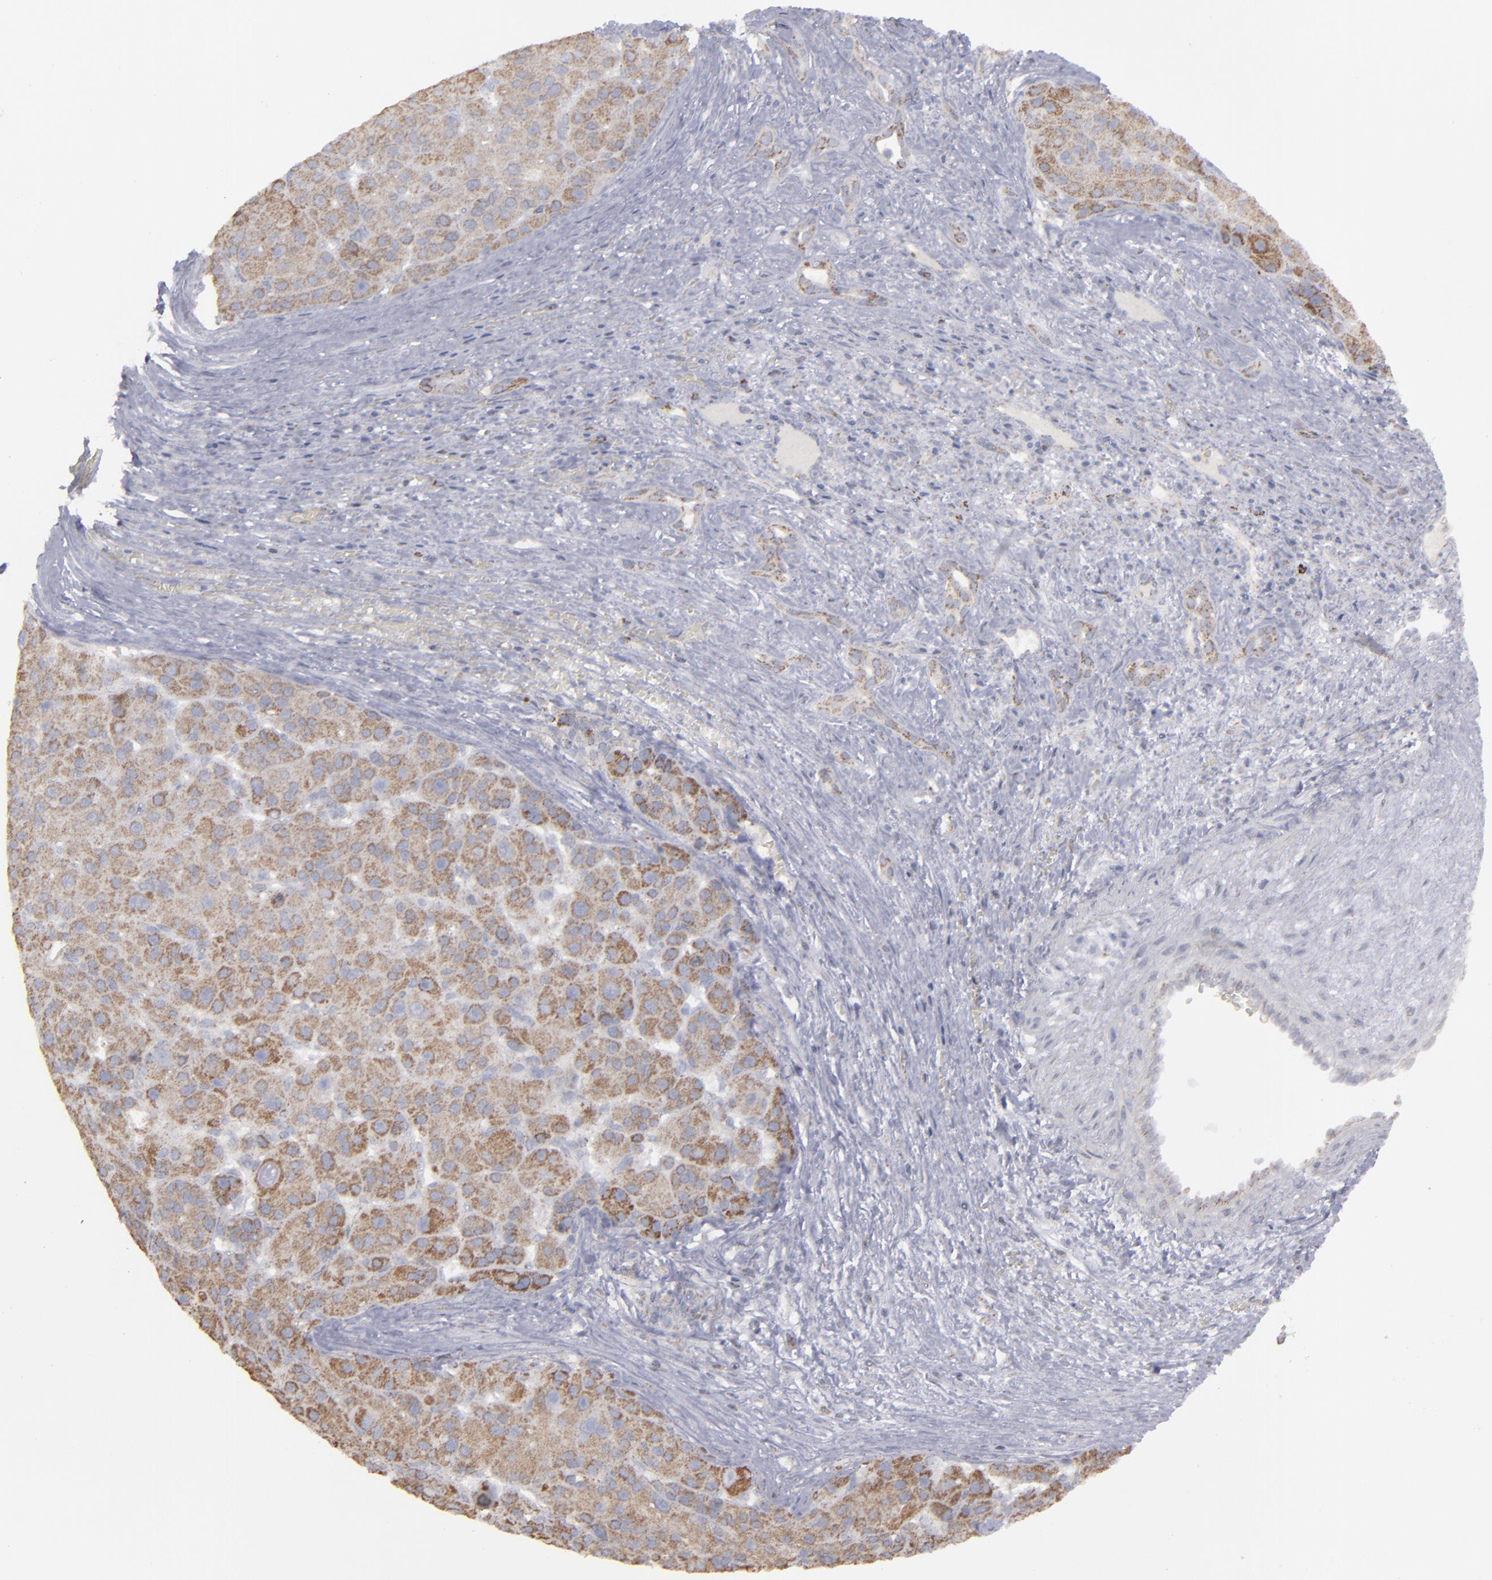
{"staining": {"intensity": "moderate", "quantity": ">75%", "location": "cytoplasmic/membranous"}, "tissue": "liver cancer", "cell_type": "Tumor cells", "image_type": "cancer", "snomed": [{"axis": "morphology", "description": "Carcinoma, Hepatocellular, NOS"}, {"axis": "topography", "description": "Liver"}], "caption": "Protein staining by IHC exhibits moderate cytoplasmic/membranous expression in about >75% of tumor cells in liver cancer (hepatocellular carcinoma). The protein of interest is stained brown, and the nuclei are stained in blue (DAB (3,3'-diaminobenzidine) IHC with brightfield microscopy, high magnification).", "gene": "MYOM2", "patient": {"sex": "male", "age": 76}}